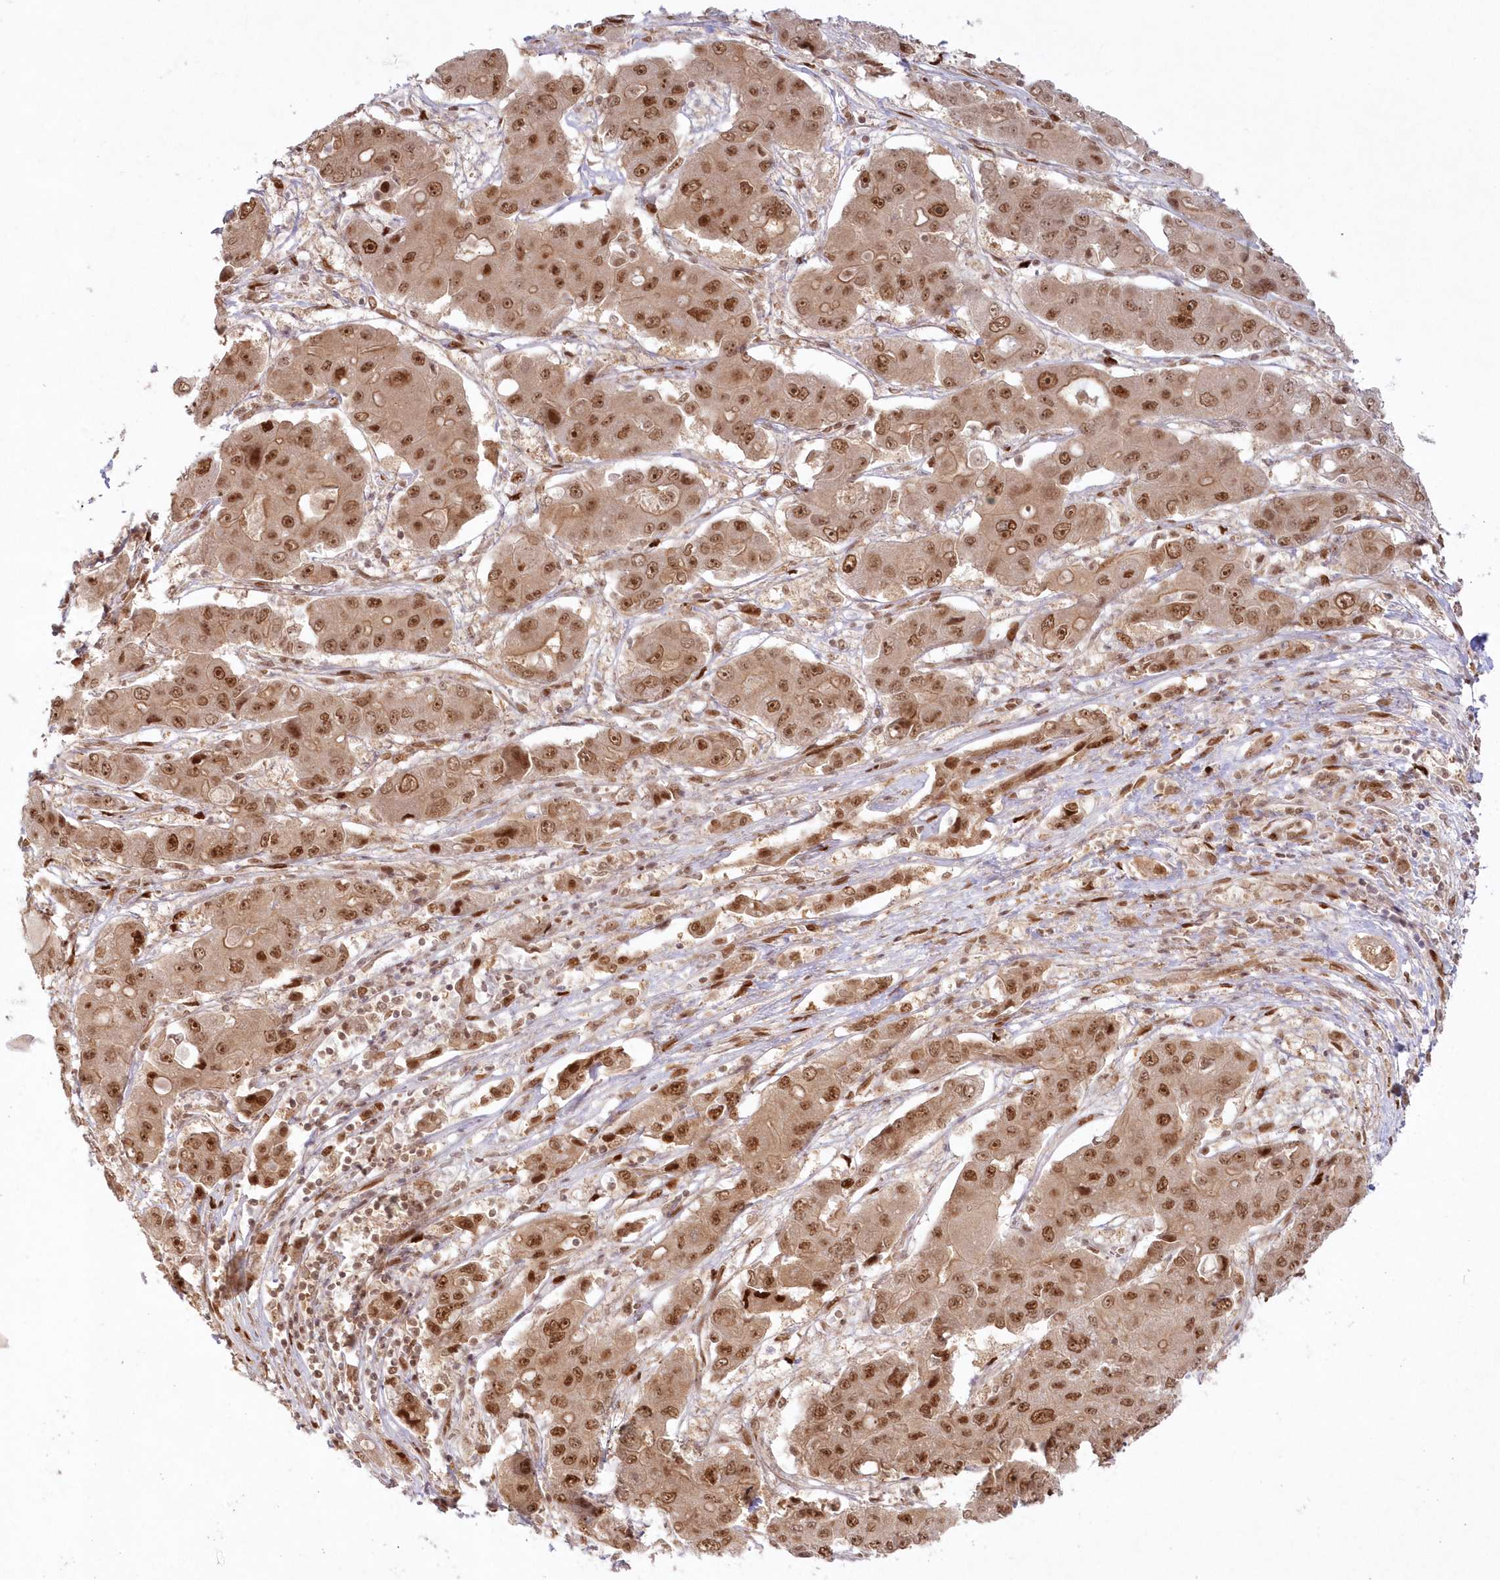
{"staining": {"intensity": "moderate", "quantity": ">75%", "location": "cytoplasmic/membranous,nuclear"}, "tissue": "liver cancer", "cell_type": "Tumor cells", "image_type": "cancer", "snomed": [{"axis": "morphology", "description": "Cholangiocarcinoma"}, {"axis": "topography", "description": "Liver"}], "caption": "Cholangiocarcinoma (liver) stained for a protein demonstrates moderate cytoplasmic/membranous and nuclear positivity in tumor cells.", "gene": "TOGARAM2", "patient": {"sex": "male", "age": 67}}